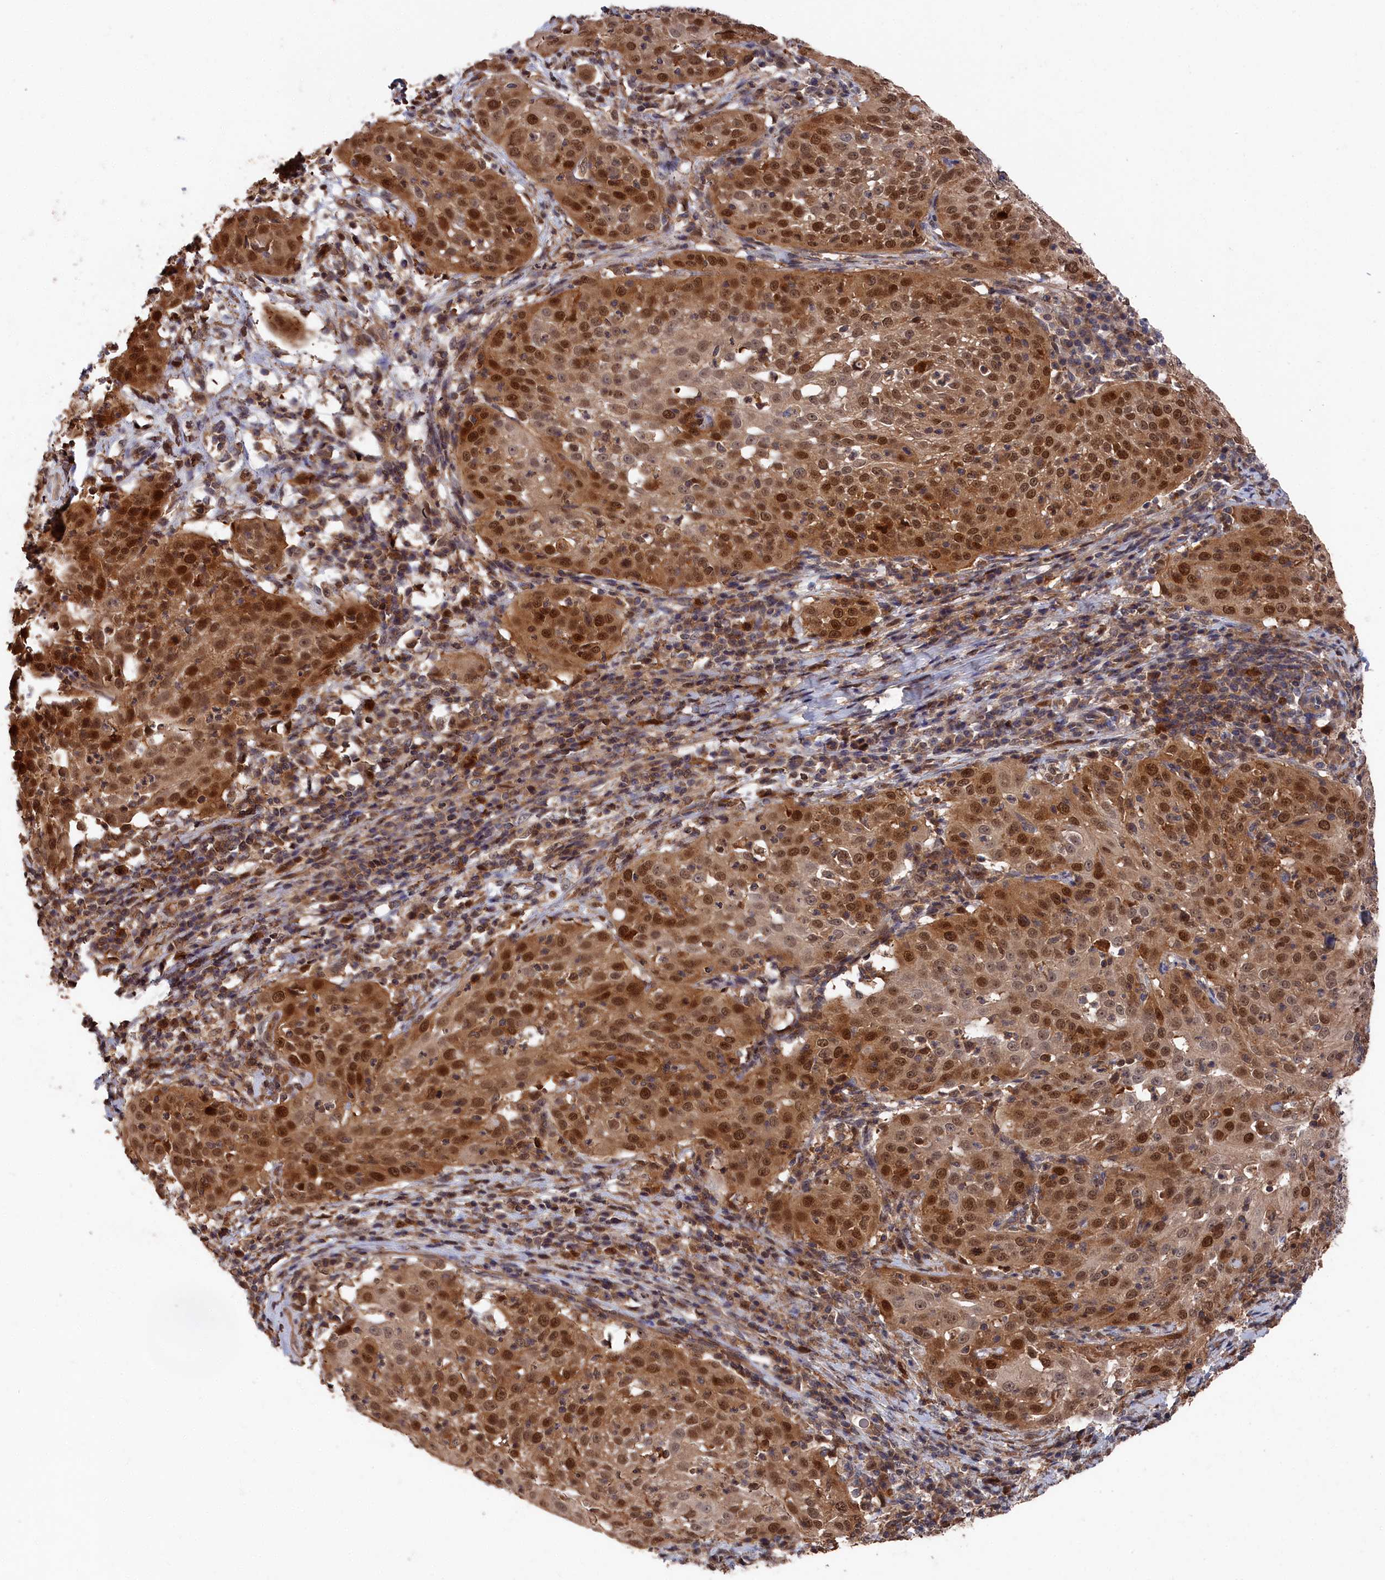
{"staining": {"intensity": "strong", "quantity": ">75%", "location": "nuclear"}, "tissue": "cervical cancer", "cell_type": "Tumor cells", "image_type": "cancer", "snomed": [{"axis": "morphology", "description": "Squamous cell carcinoma, NOS"}, {"axis": "topography", "description": "Cervix"}], "caption": "This is an image of IHC staining of cervical squamous cell carcinoma, which shows strong positivity in the nuclear of tumor cells.", "gene": "RMI2", "patient": {"sex": "female", "age": 57}}